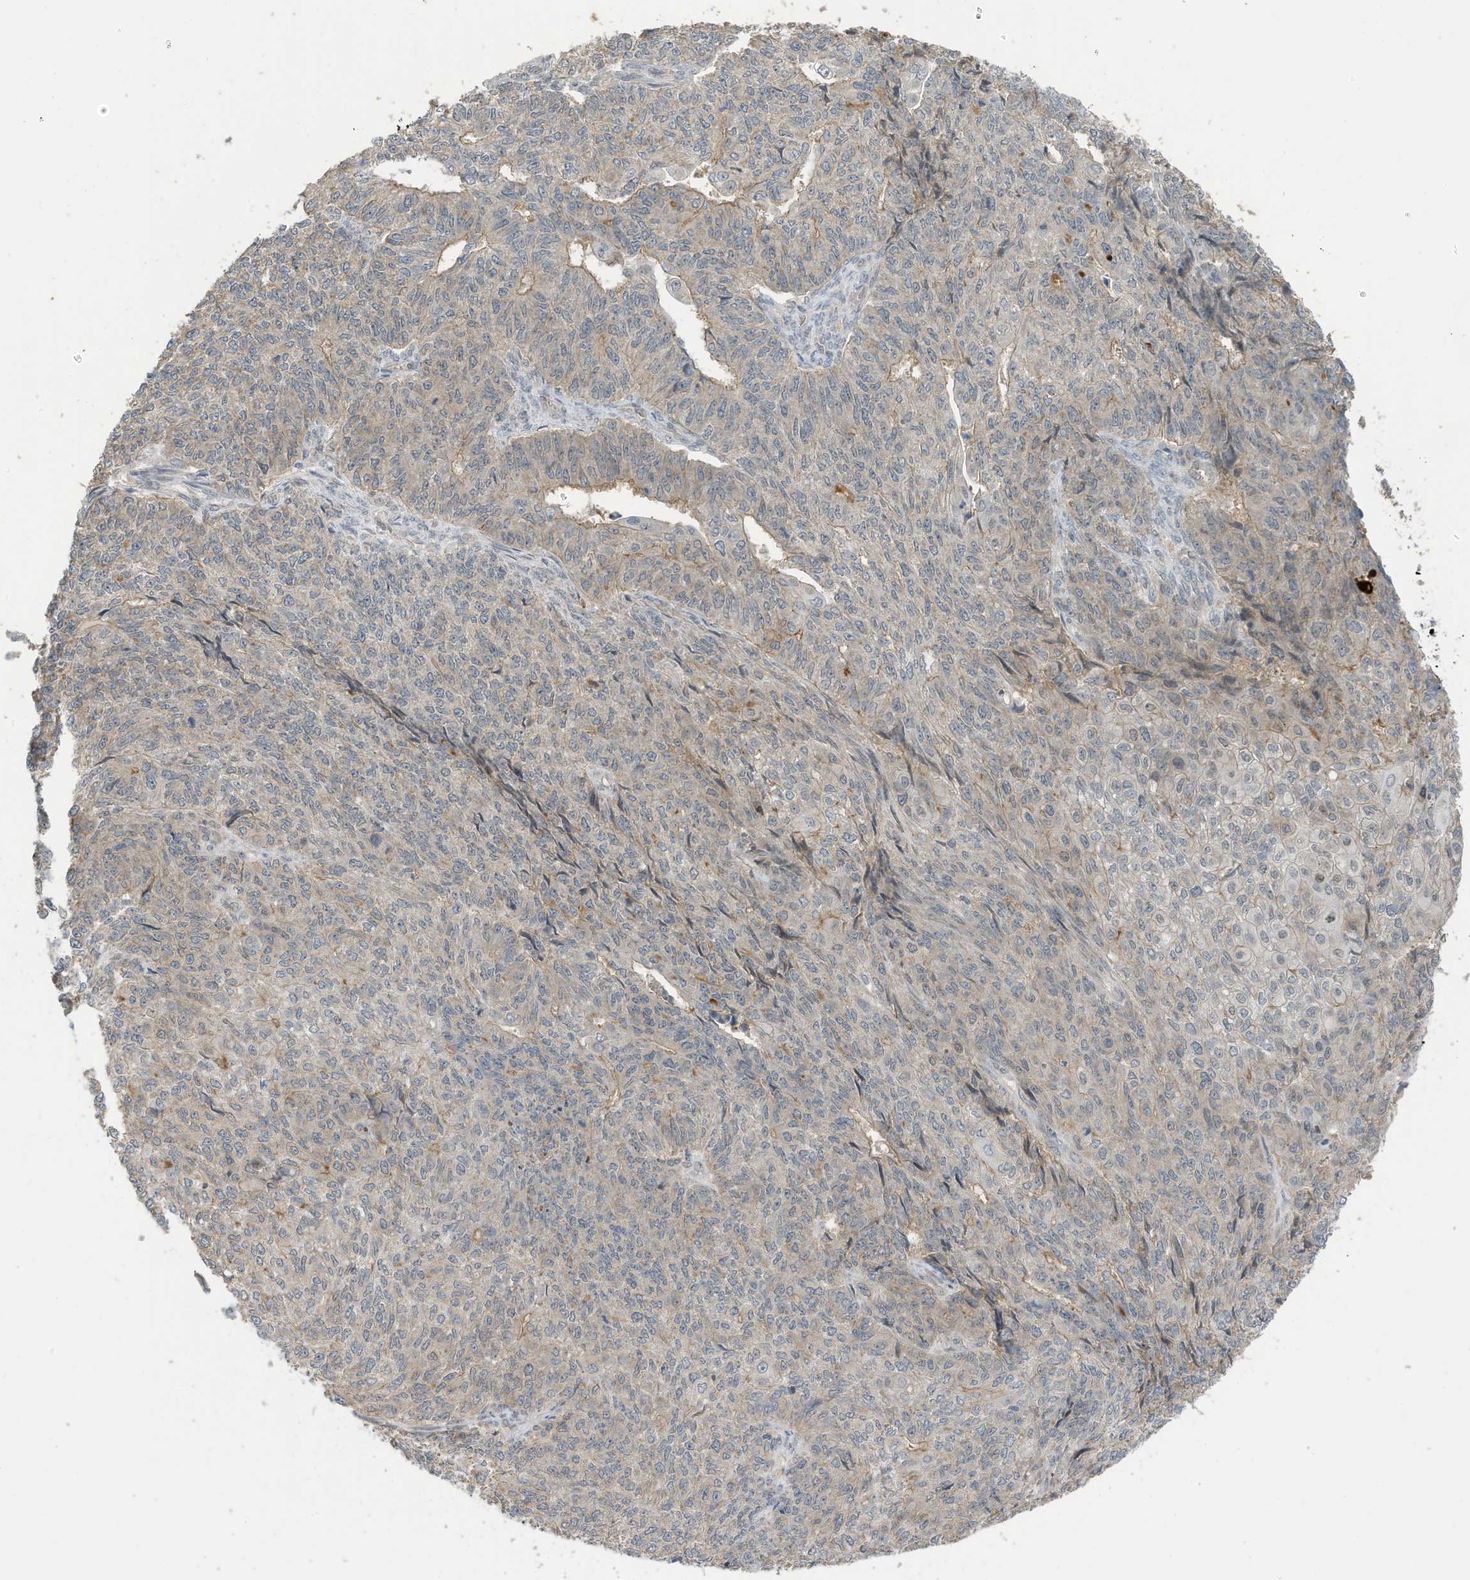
{"staining": {"intensity": "moderate", "quantity": "<25%", "location": "cytoplasmic/membranous"}, "tissue": "endometrial cancer", "cell_type": "Tumor cells", "image_type": "cancer", "snomed": [{"axis": "morphology", "description": "Adenocarcinoma, NOS"}, {"axis": "topography", "description": "Endometrium"}], "caption": "A brown stain labels moderate cytoplasmic/membranous positivity of a protein in endometrial adenocarcinoma tumor cells.", "gene": "REC8", "patient": {"sex": "female", "age": 32}}